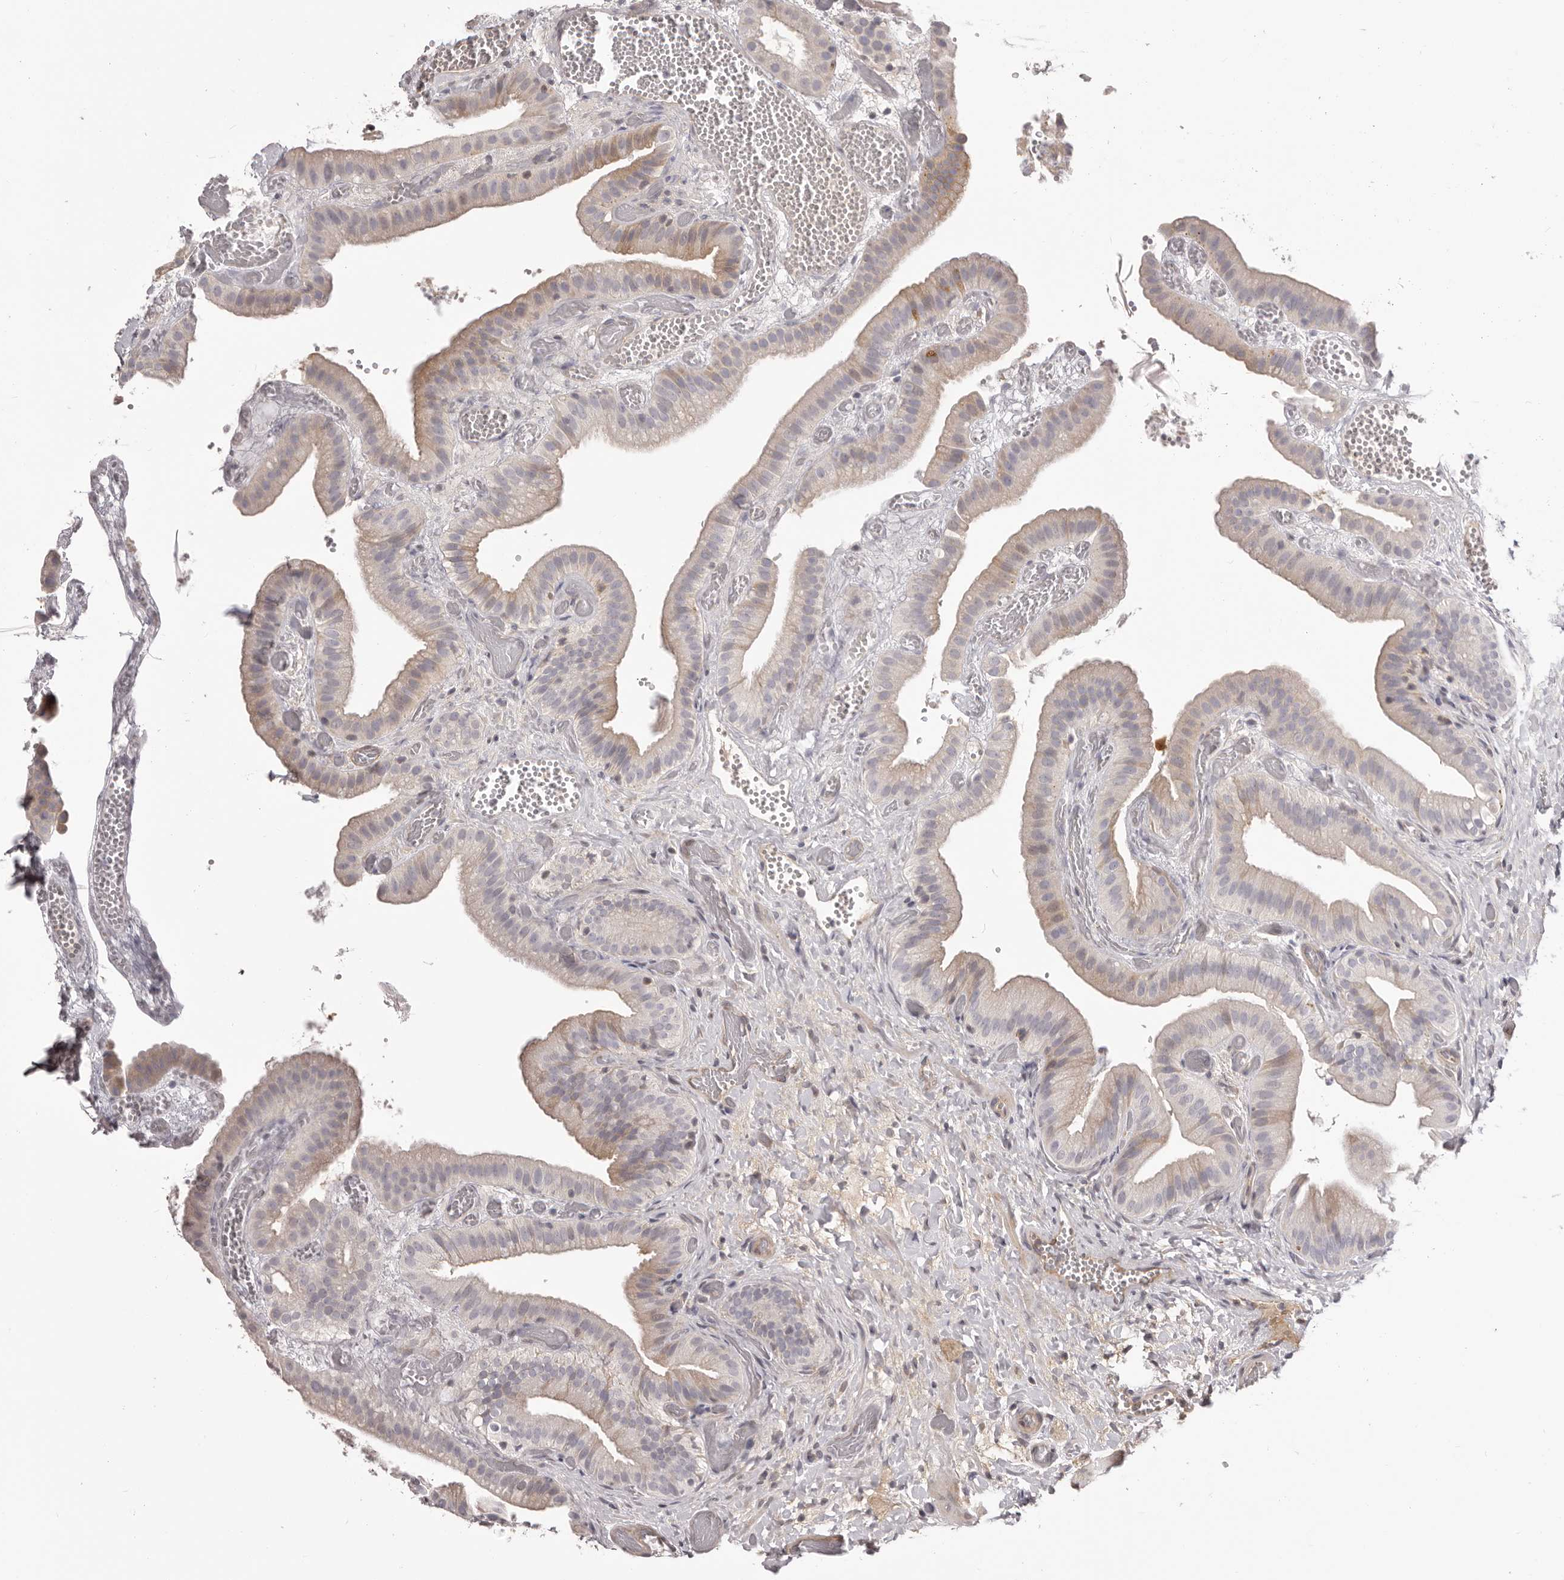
{"staining": {"intensity": "weak", "quantity": "25%-75%", "location": "cytoplasmic/membranous"}, "tissue": "gallbladder", "cell_type": "Glandular cells", "image_type": "normal", "snomed": [{"axis": "morphology", "description": "Normal tissue, NOS"}, {"axis": "topography", "description": "Gallbladder"}], "caption": "Immunohistochemical staining of unremarkable gallbladder displays low levels of weak cytoplasmic/membranous expression in about 25%-75% of glandular cells. Using DAB (brown) and hematoxylin (blue) stains, captured at high magnification using brightfield microscopy.", "gene": "OTUD3", "patient": {"sex": "female", "age": 64}}